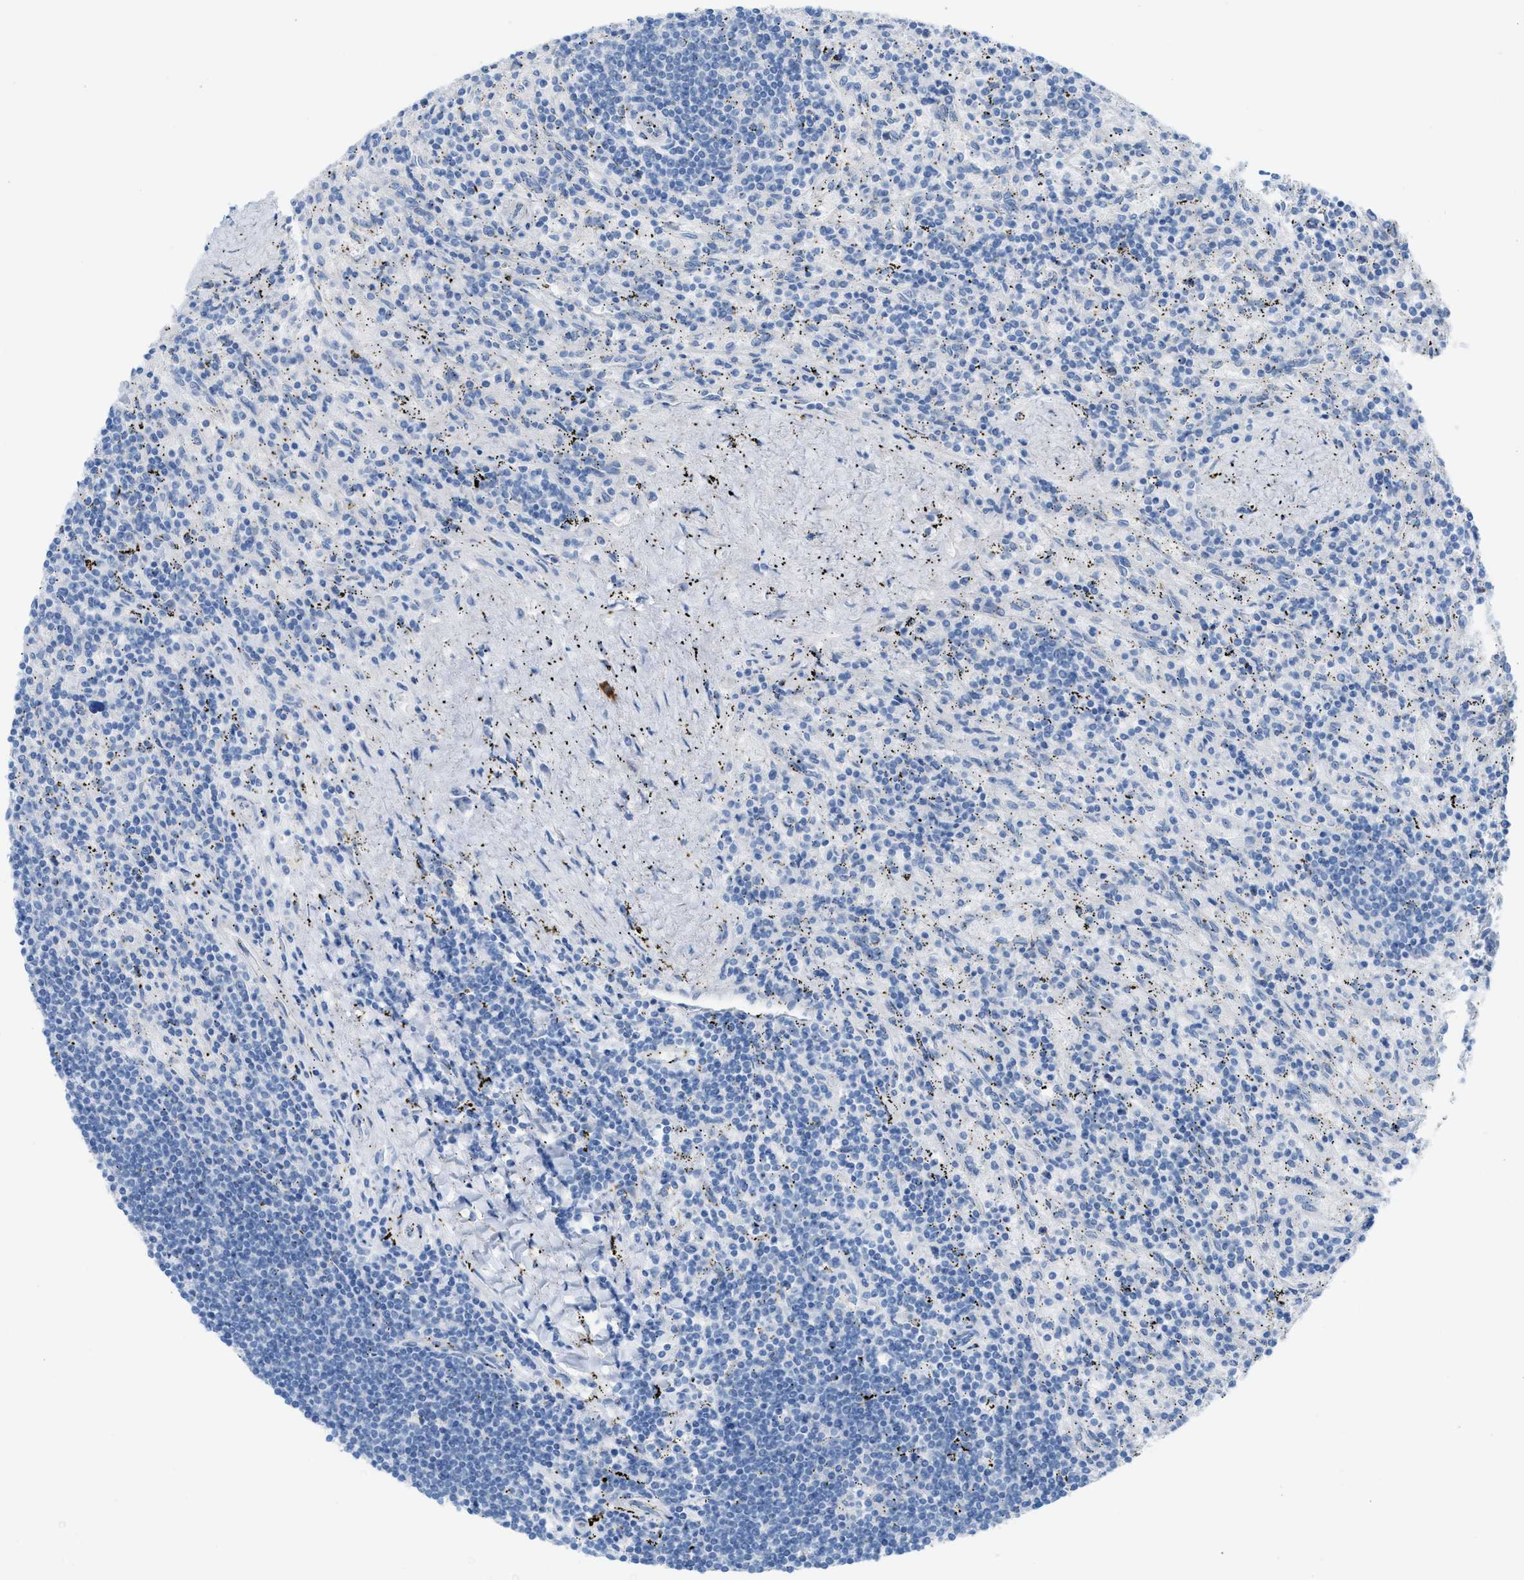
{"staining": {"intensity": "negative", "quantity": "none", "location": "none"}, "tissue": "lymphoma", "cell_type": "Tumor cells", "image_type": "cancer", "snomed": [{"axis": "morphology", "description": "Malignant lymphoma, non-Hodgkin's type, Low grade"}, {"axis": "topography", "description": "Spleen"}], "caption": "DAB (3,3'-diaminobenzidine) immunohistochemical staining of malignant lymphoma, non-Hodgkin's type (low-grade) demonstrates no significant positivity in tumor cells.", "gene": "MPP3", "patient": {"sex": "male", "age": 76}}